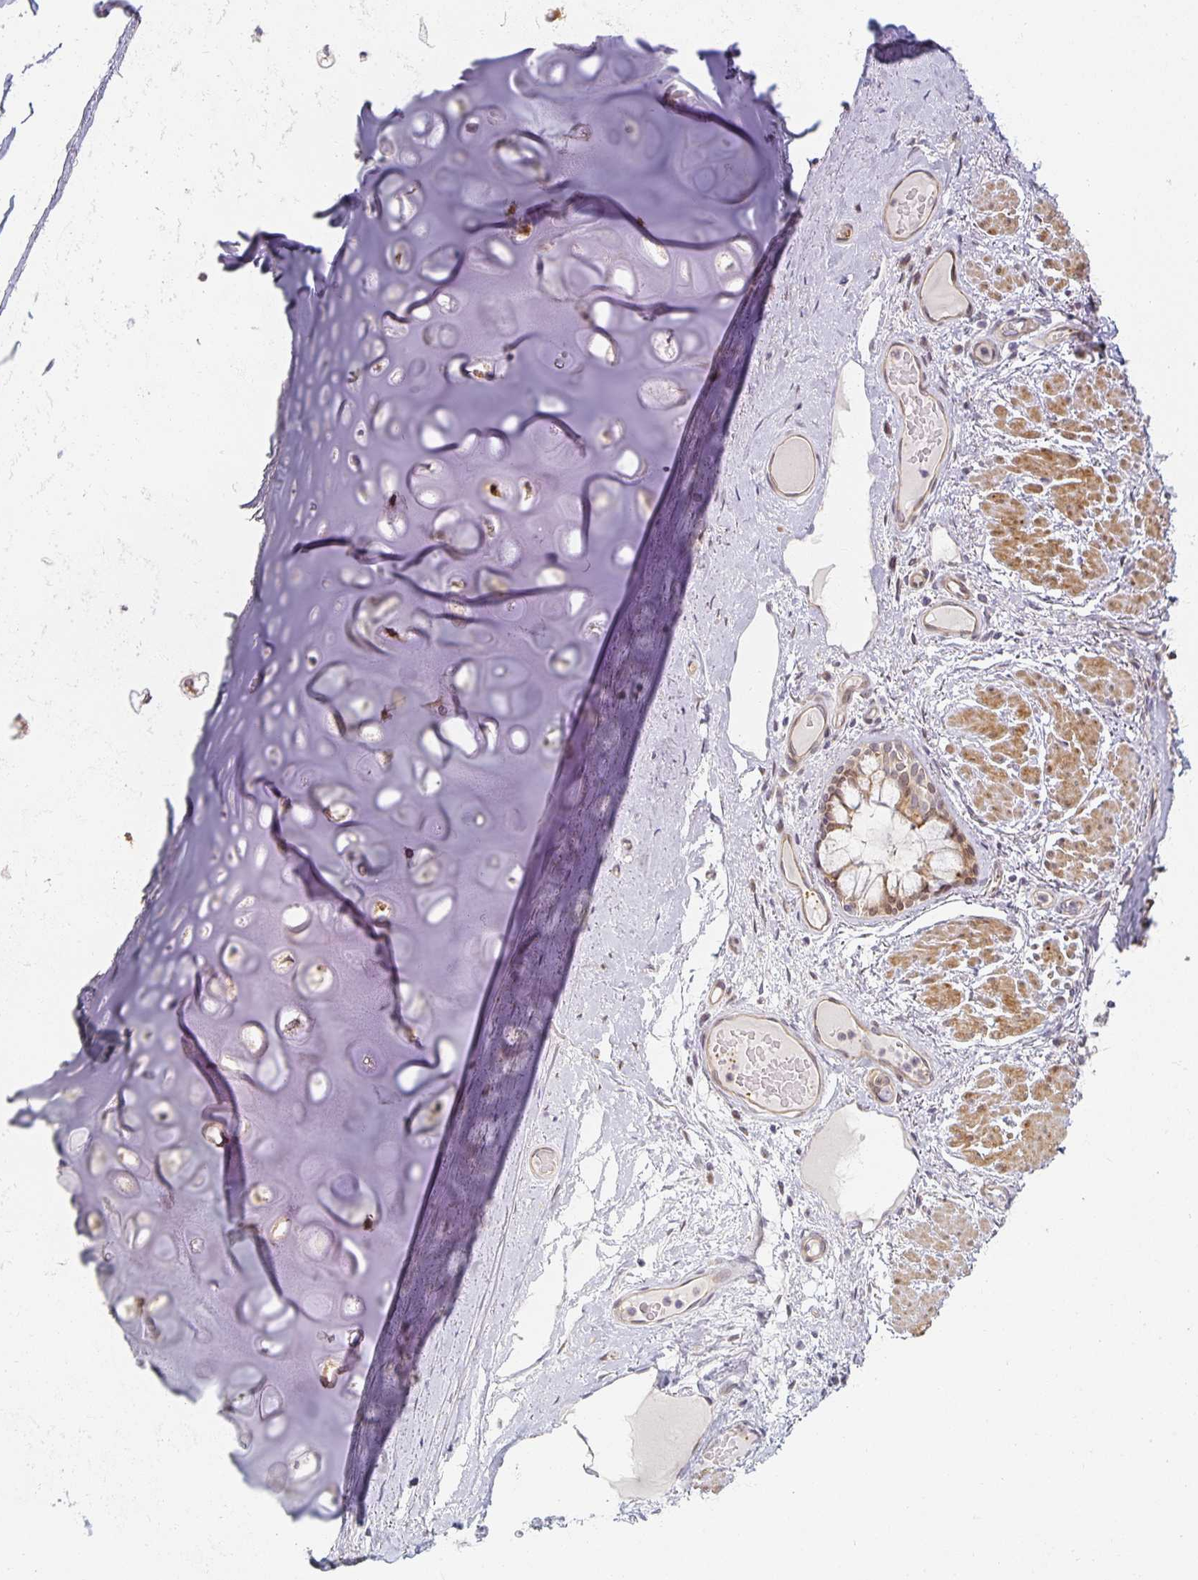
{"staining": {"intensity": "weak", "quantity": "<25%", "location": "cytoplasmic/membranous"}, "tissue": "adipose tissue", "cell_type": "Adipocytes", "image_type": "normal", "snomed": [{"axis": "morphology", "description": "Normal tissue, NOS"}, {"axis": "topography", "description": "Cartilage tissue"}, {"axis": "topography", "description": "Bronchus"}], "caption": "Adipocytes show no significant protein positivity in benign adipose tissue. (DAB immunohistochemistry (IHC) with hematoxylin counter stain).", "gene": "EHF", "patient": {"sex": "male", "age": 64}}